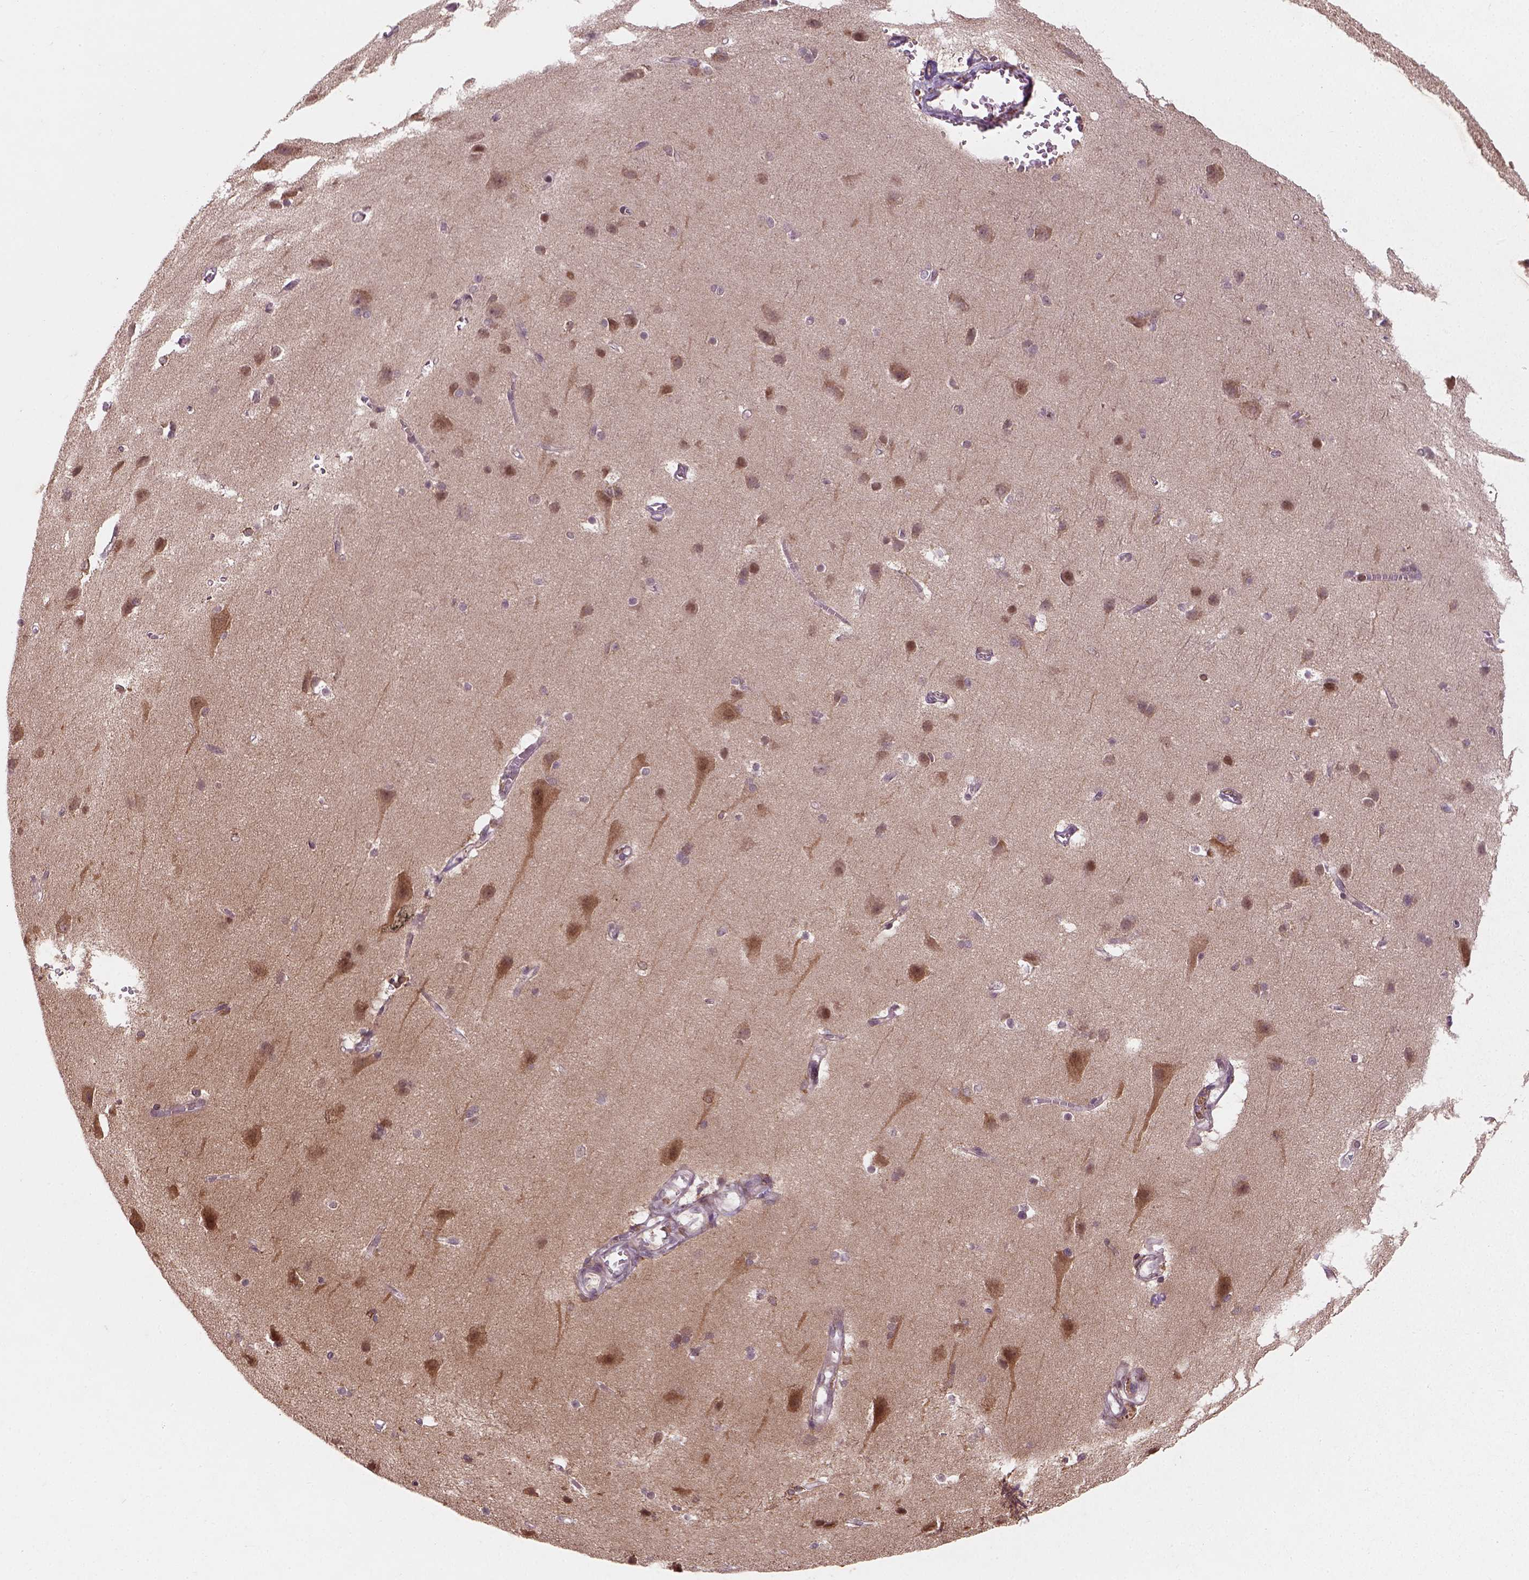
{"staining": {"intensity": "moderate", "quantity": ">75%", "location": "cytoplasmic/membranous"}, "tissue": "cerebral cortex", "cell_type": "Endothelial cells", "image_type": "normal", "snomed": [{"axis": "morphology", "description": "Normal tissue, NOS"}, {"axis": "topography", "description": "Cerebral cortex"}], "caption": "Cerebral cortex was stained to show a protein in brown. There is medium levels of moderate cytoplasmic/membranous expression in about >75% of endothelial cells. (DAB (3,3'-diaminobenzidine) IHC with brightfield microscopy, high magnification).", "gene": "CAMKK1", "patient": {"sex": "male", "age": 37}}